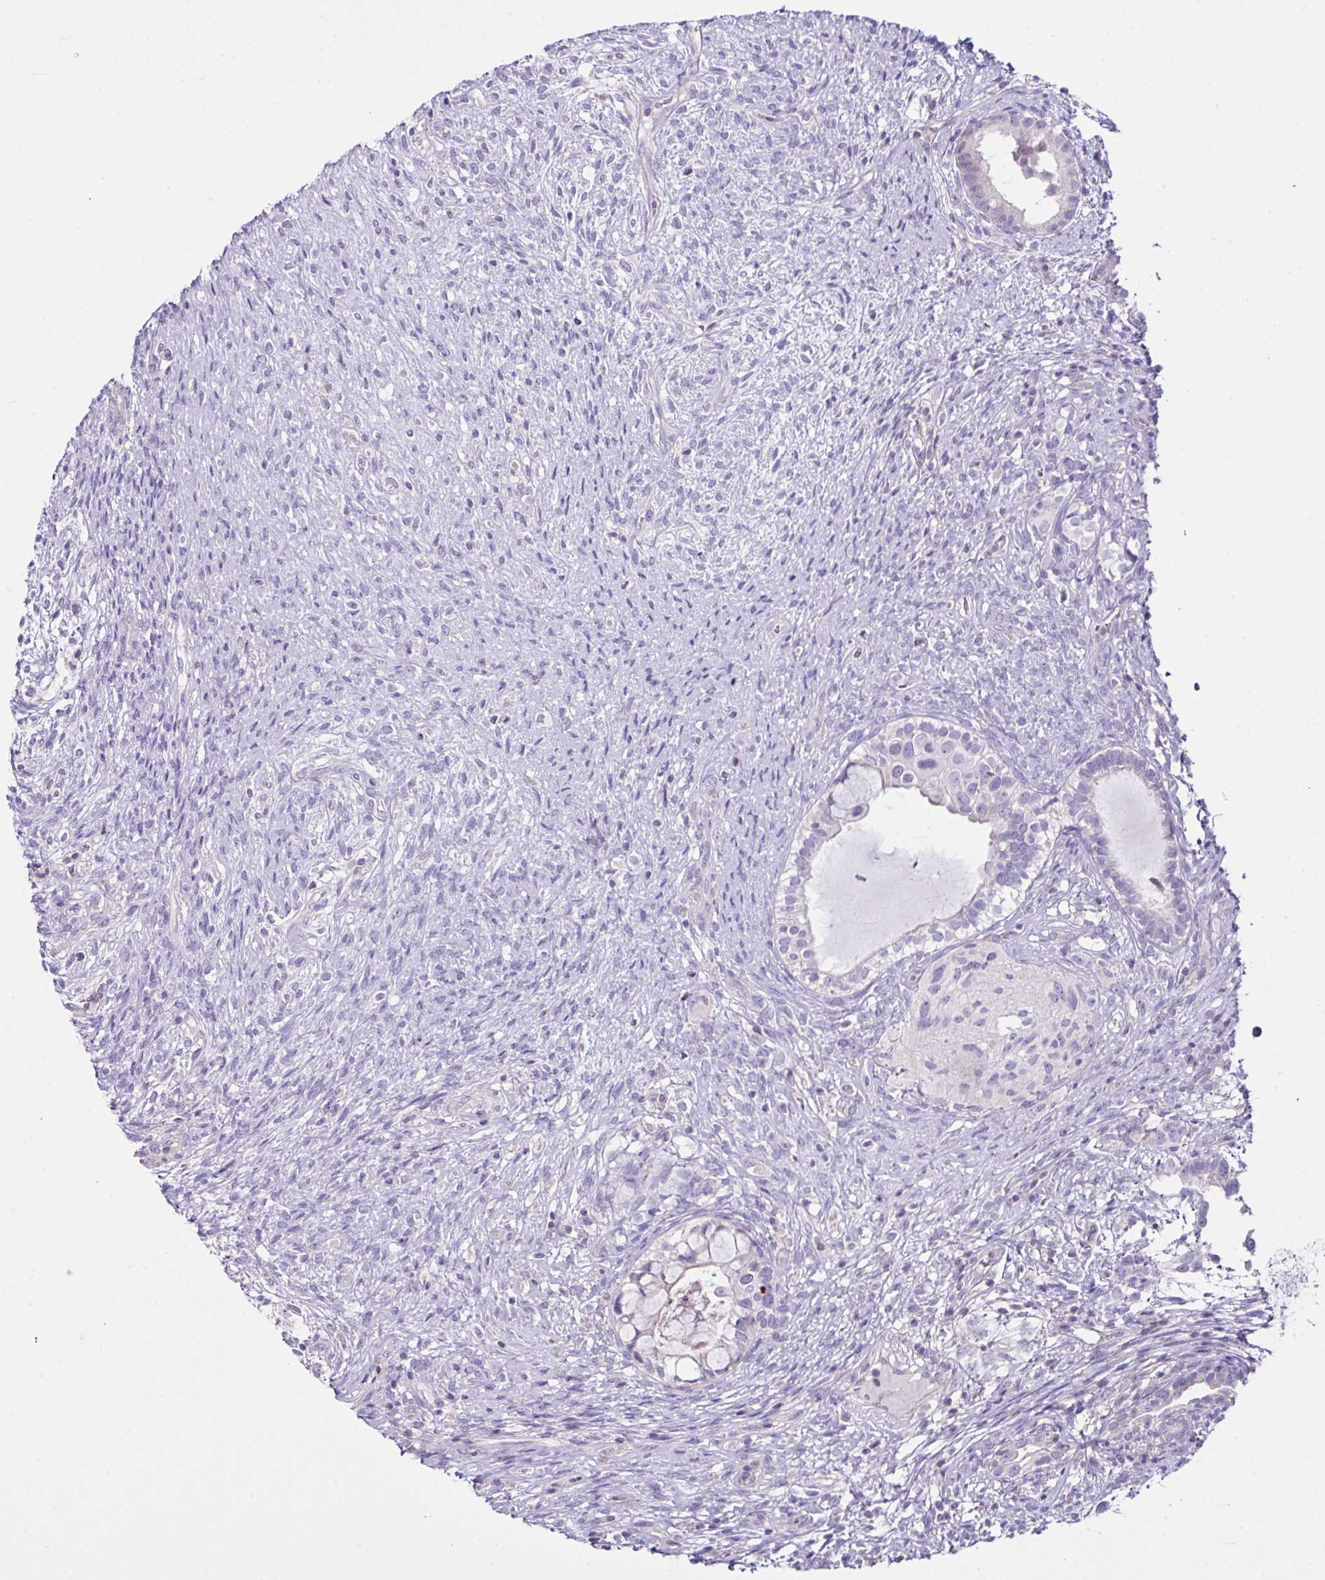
{"staining": {"intensity": "weak", "quantity": "<25%", "location": "cytoplasmic/membranous"}, "tissue": "testis cancer", "cell_type": "Tumor cells", "image_type": "cancer", "snomed": [{"axis": "morphology", "description": "Seminoma, NOS"}, {"axis": "morphology", "description": "Carcinoma, Embryonal, NOS"}, {"axis": "topography", "description": "Testis"}], "caption": "Immunohistochemistry (IHC) of testis embryonal carcinoma shows no positivity in tumor cells.", "gene": "D2HGDH", "patient": {"sex": "male", "age": 41}}